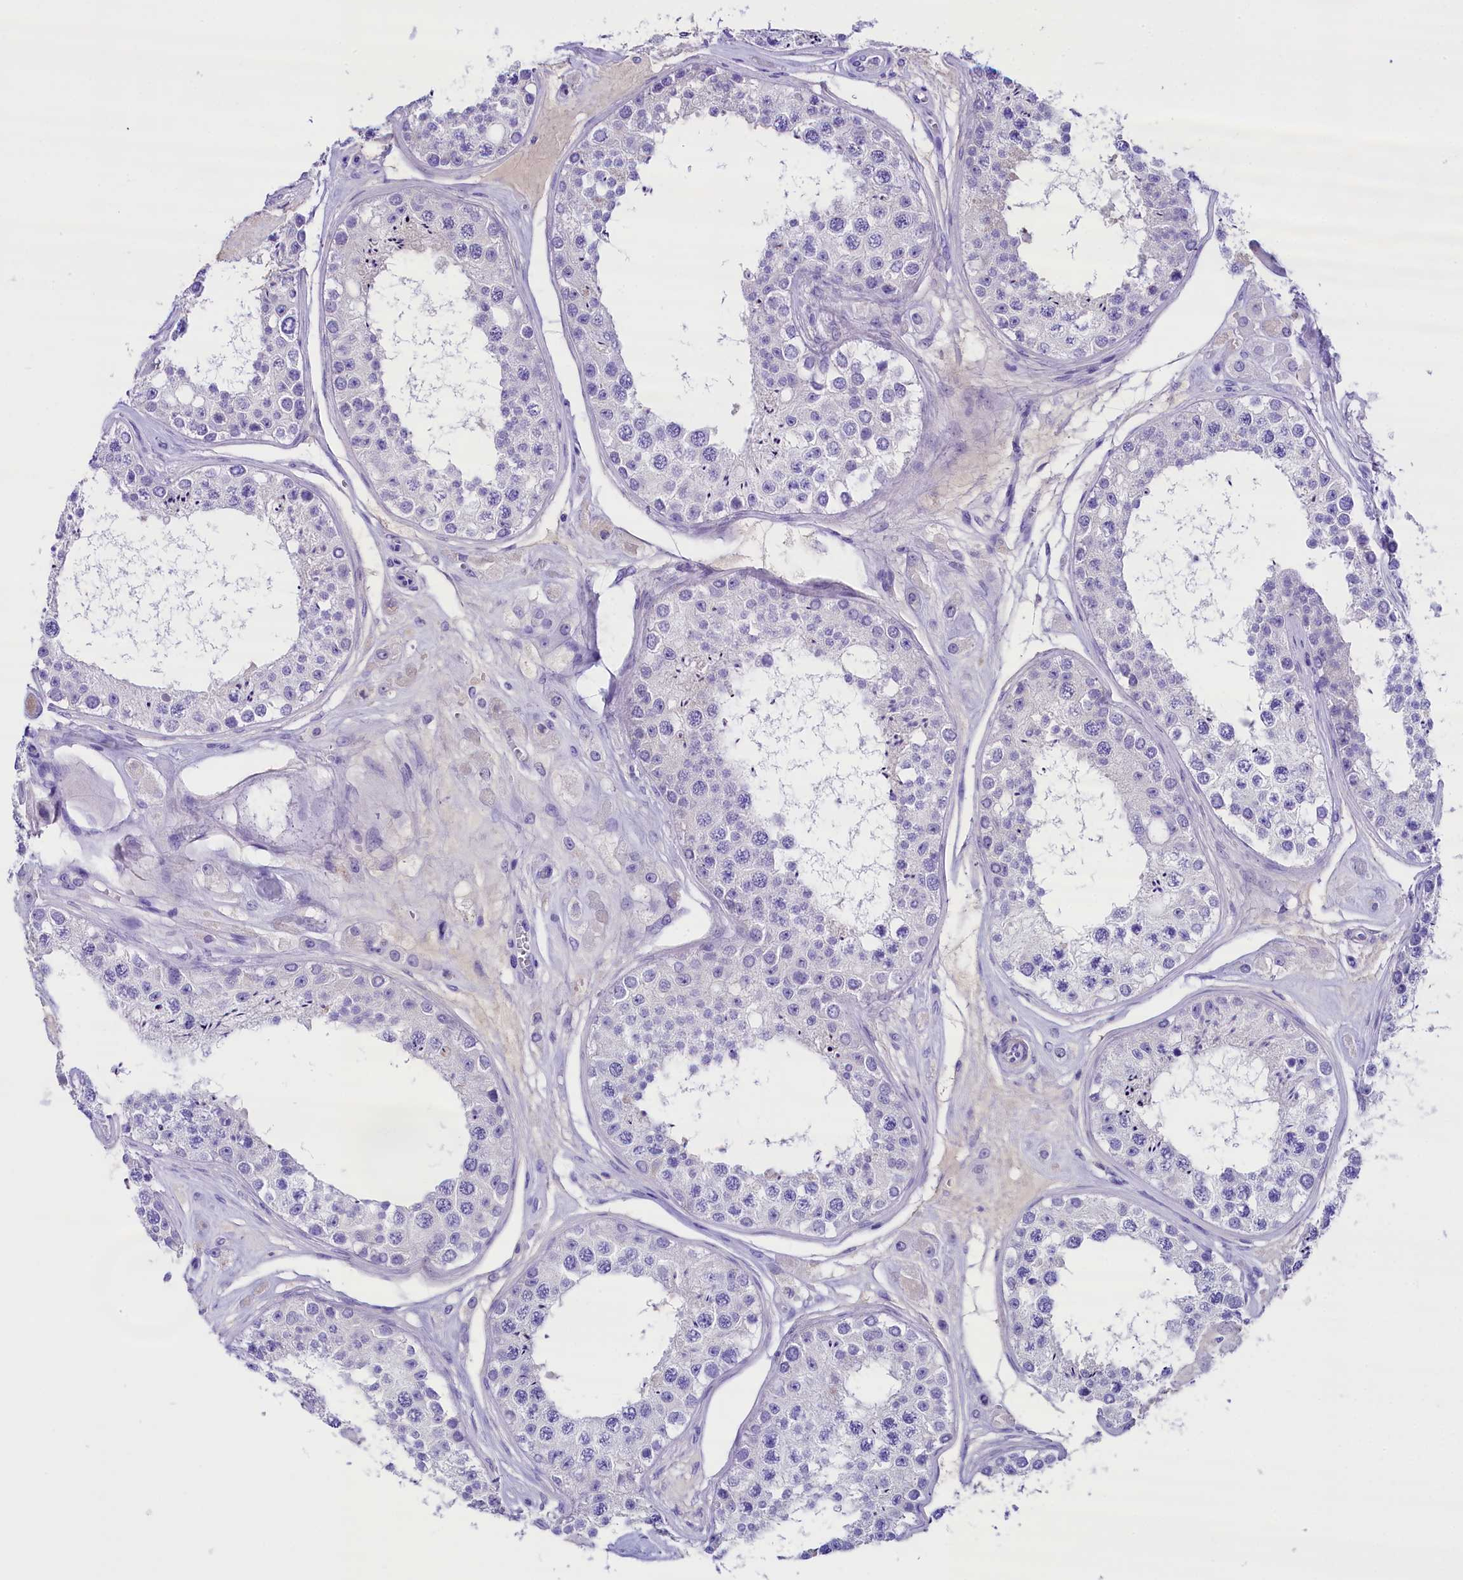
{"staining": {"intensity": "negative", "quantity": "none", "location": "none"}, "tissue": "testis", "cell_type": "Cells in seminiferous ducts", "image_type": "normal", "snomed": [{"axis": "morphology", "description": "Normal tissue, NOS"}, {"axis": "topography", "description": "Testis"}], "caption": "The immunohistochemistry image has no significant positivity in cells in seminiferous ducts of testis. Brightfield microscopy of immunohistochemistry stained with DAB (brown) and hematoxylin (blue), captured at high magnification.", "gene": "SKIDA1", "patient": {"sex": "male", "age": 25}}